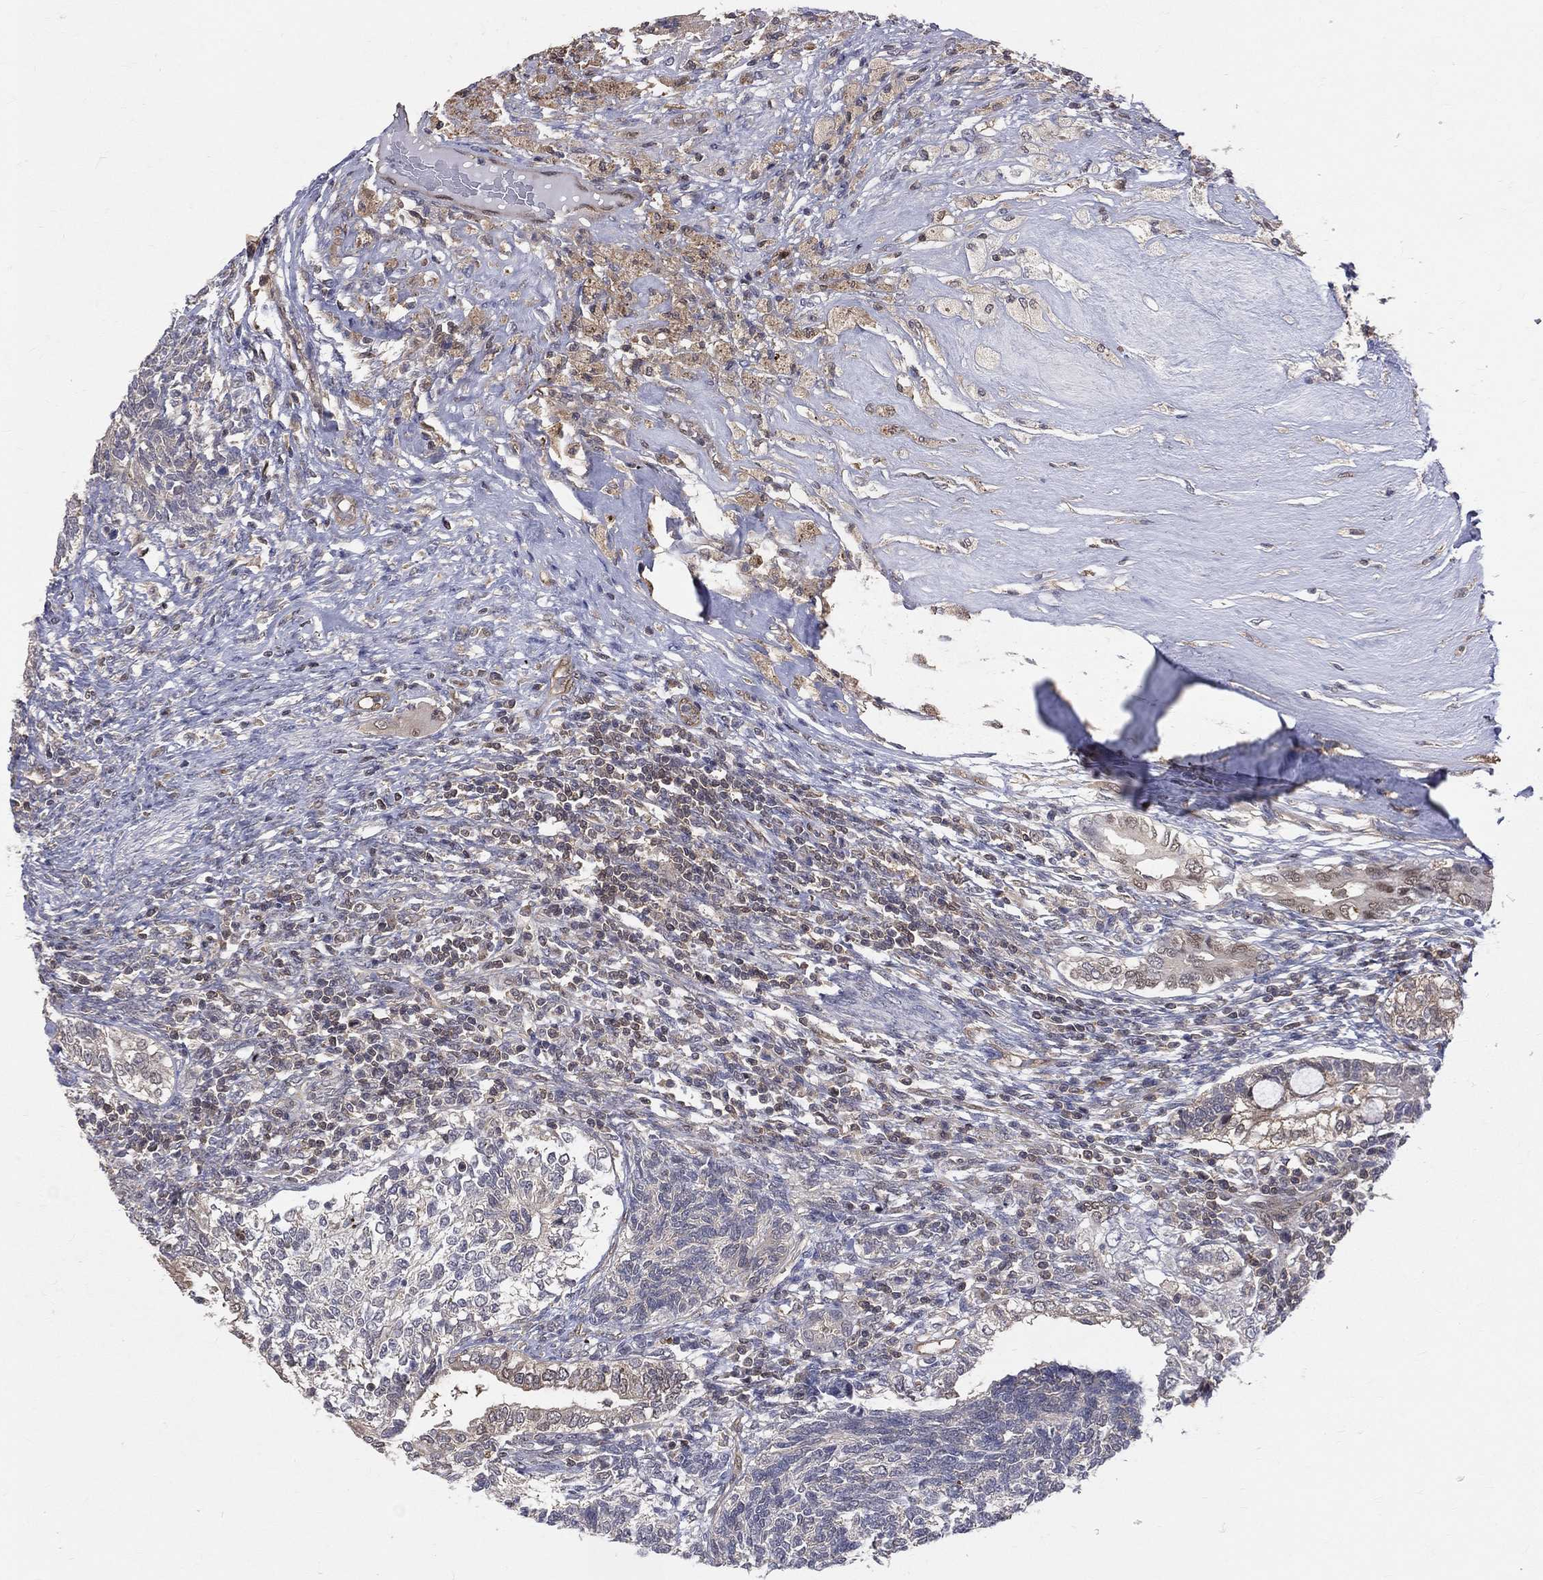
{"staining": {"intensity": "moderate", "quantity": "25%-75%", "location": "cytoplasmic/membranous"}, "tissue": "testis cancer", "cell_type": "Tumor cells", "image_type": "cancer", "snomed": [{"axis": "morphology", "description": "Seminoma, NOS"}, {"axis": "morphology", "description": "Carcinoma, Embryonal, NOS"}, {"axis": "topography", "description": "Testis"}], "caption": "Immunohistochemical staining of testis seminoma shows moderate cytoplasmic/membranous protein positivity in about 25%-75% of tumor cells.", "gene": "GMPR2", "patient": {"sex": "male", "age": 41}}